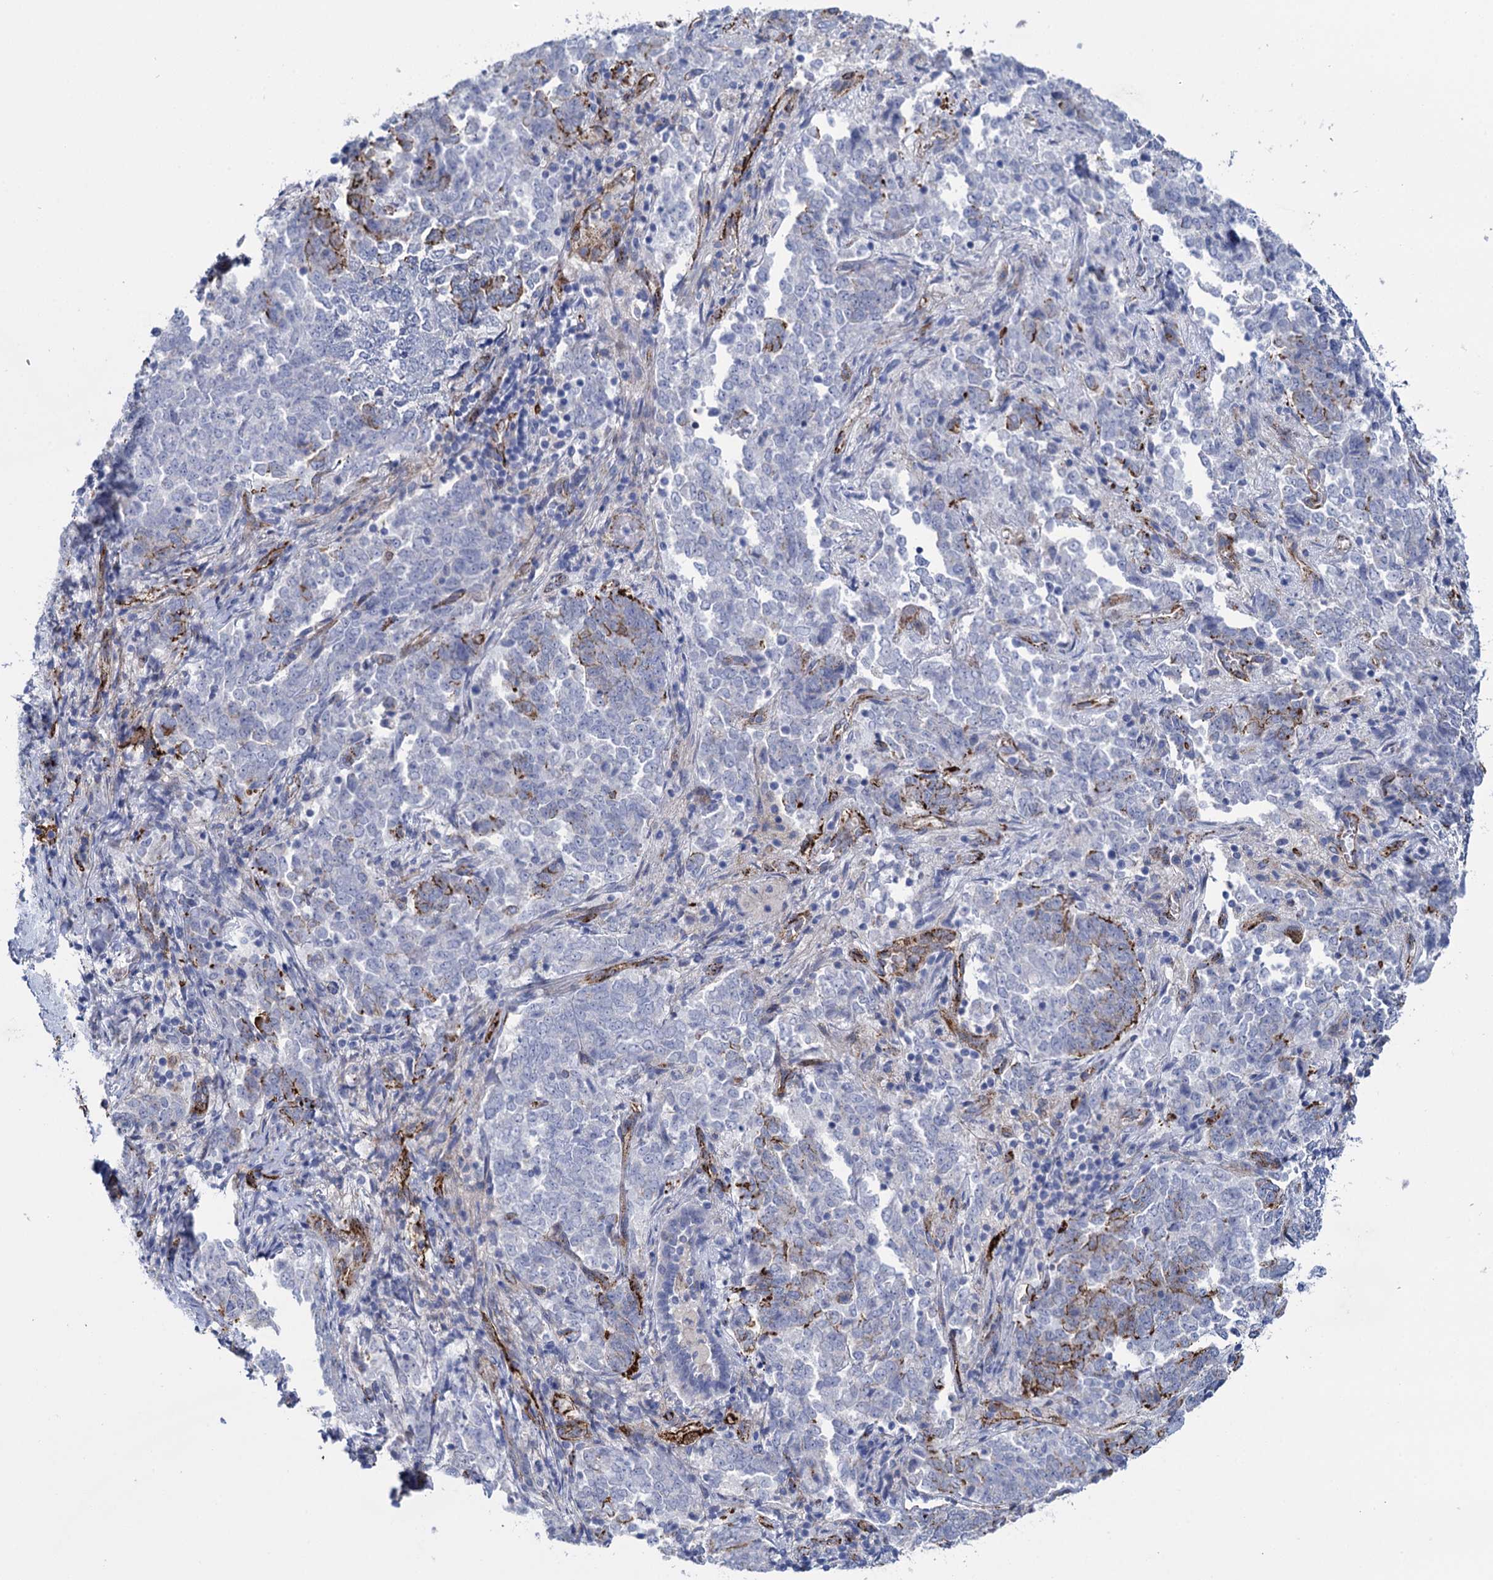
{"staining": {"intensity": "moderate", "quantity": "<25%", "location": "cytoplasmic/membranous"}, "tissue": "endometrial cancer", "cell_type": "Tumor cells", "image_type": "cancer", "snomed": [{"axis": "morphology", "description": "Adenocarcinoma, NOS"}, {"axis": "topography", "description": "Endometrium"}], "caption": "Protein expression analysis of human endometrial cancer (adenocarcinoma) reveals moderate cytoplasmic/membranous expression in approximately <25% of tumor cells.", "gene": "SNCG", "patient": {"sex": "female", "age": 80}}